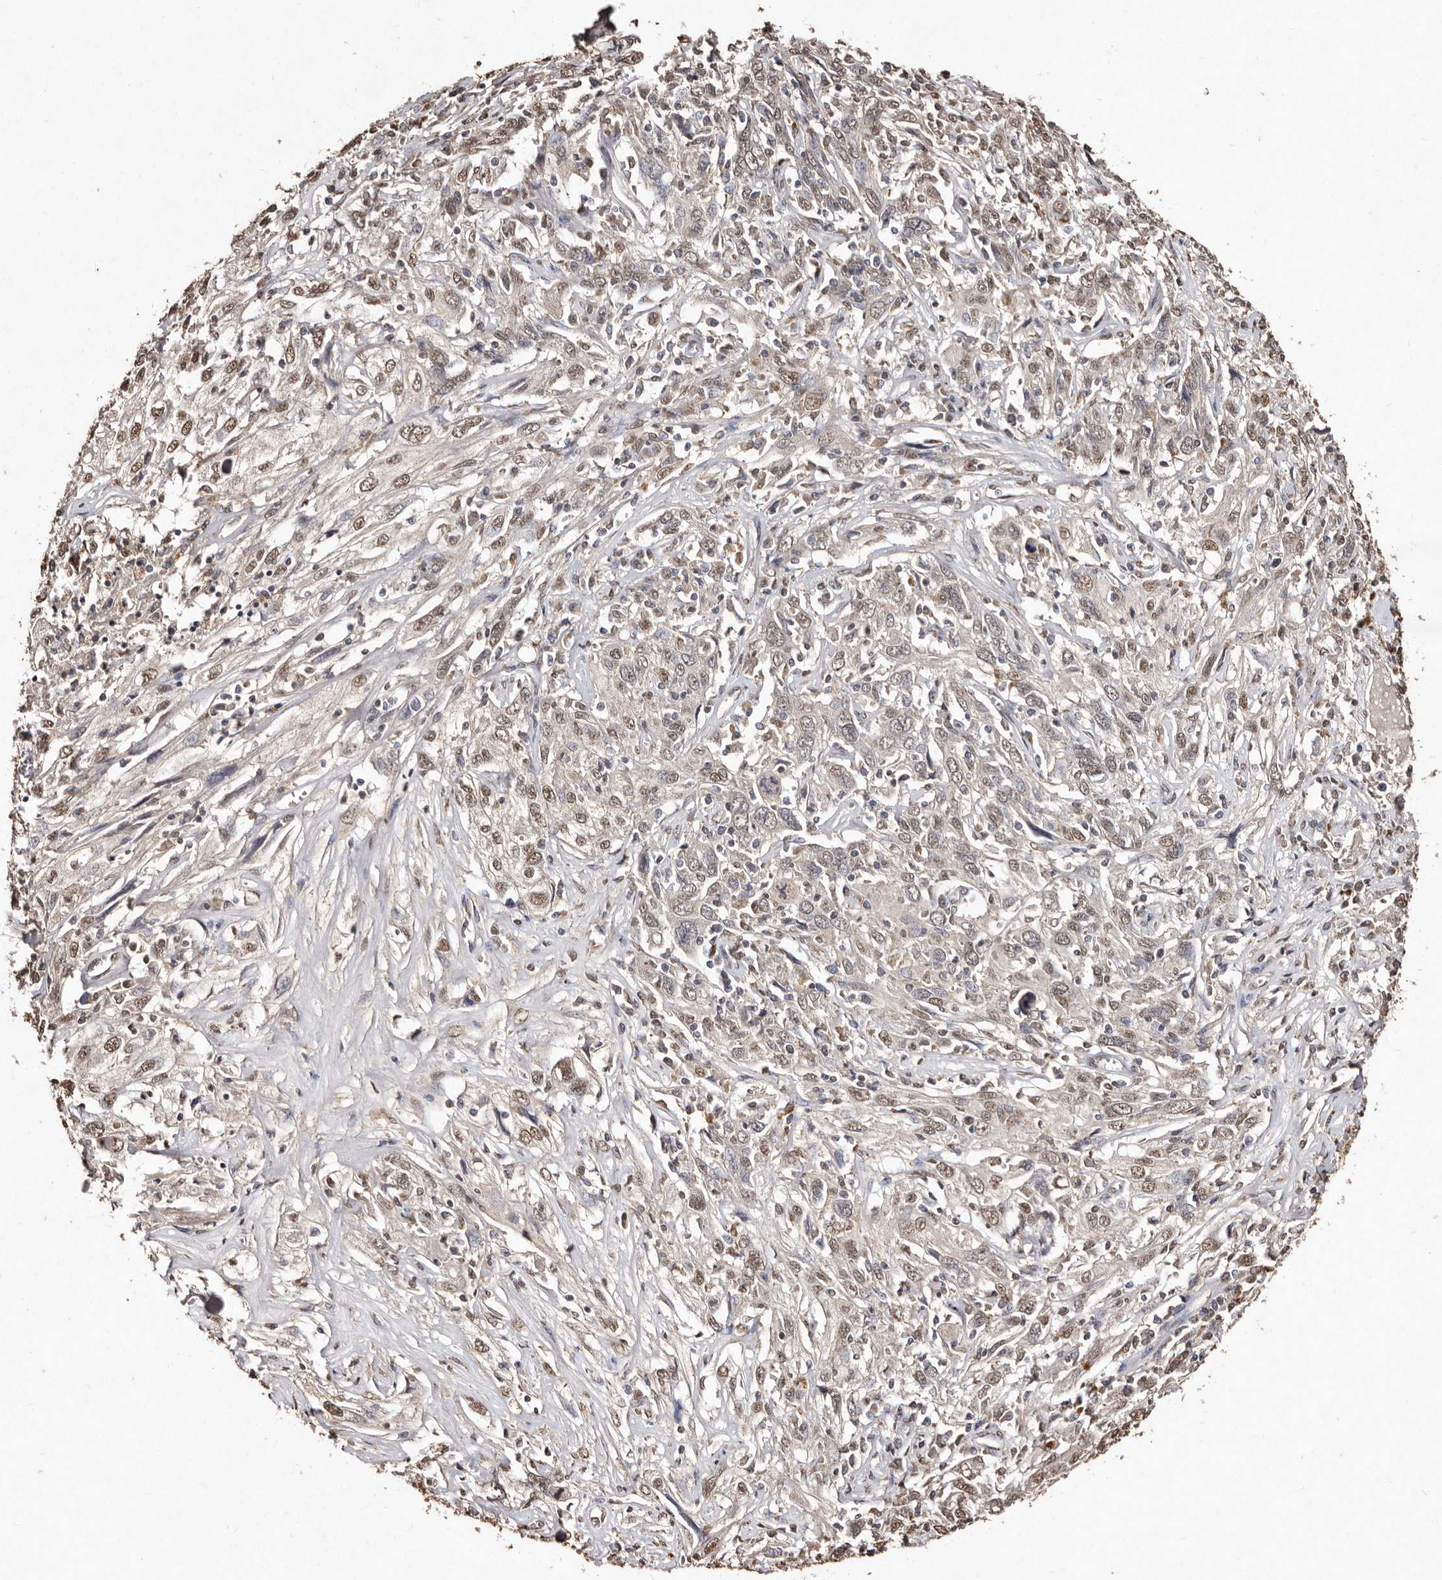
{"staining": {"intensity": "moderate", "quantity": "25%-75%", "location": "nuclear"}, "tissue": "cervical cancer", "cell_type": "Tumor cells", "image_type": "cancer", "snomed": [{"axis": "morphology", "description": "Squamous cell carcinoma, NOS"}, {"axis": "topography", "description": "Cervix"}], "caption": "A brown stain labels moderate nuclear expression of a protein in human squamous cell carcinoma (cervical) tumor cells. (brown staining indicates protein expression, while blue staining denotes nuclei).", "gene": "ERBB4", "patient": {"sex": "female", "age": 46}}